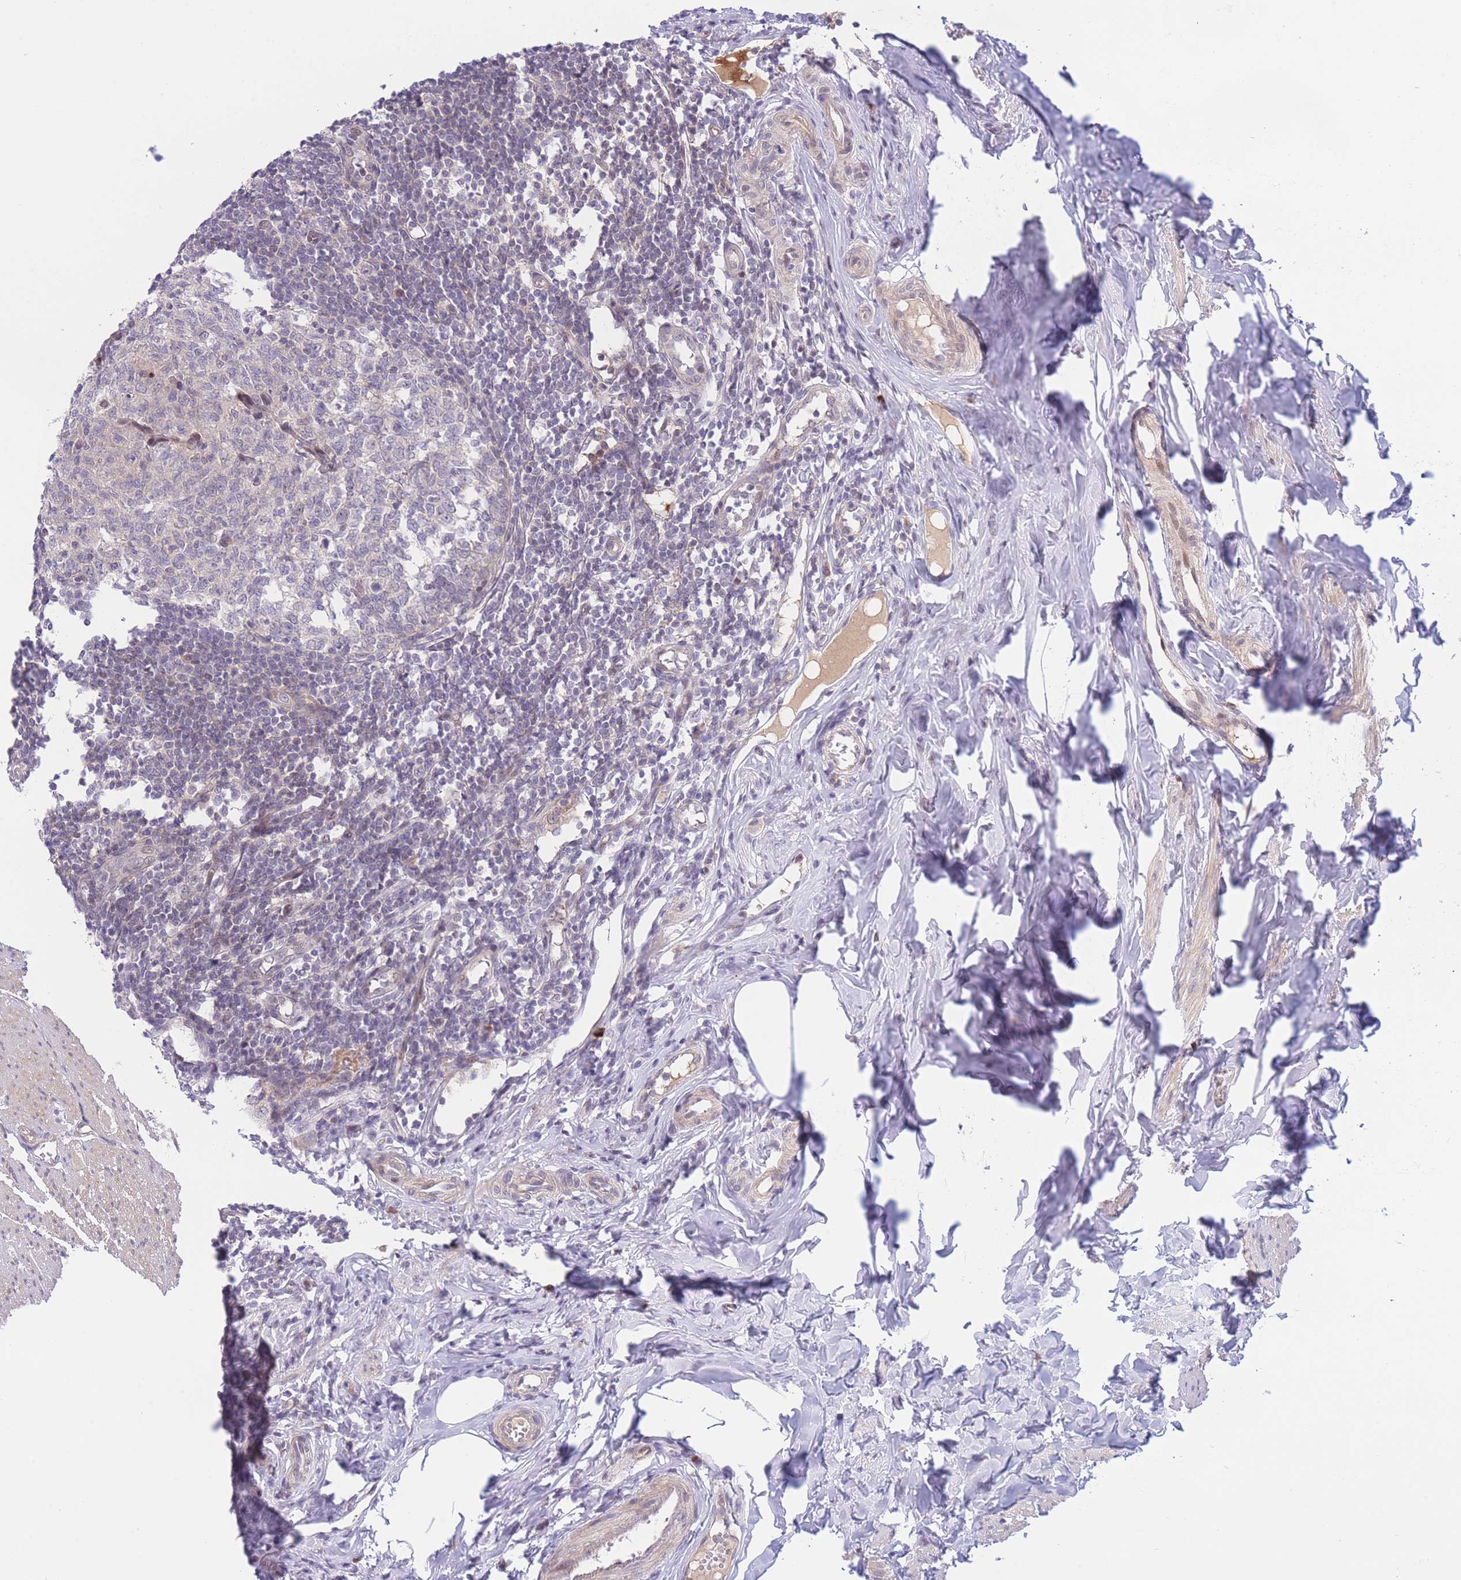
{"staining": {"intensity": "weak", "quantity": ">75%", "location": "cytoplasmic/membranous"}, "tissue": "appendix", "cell_type": "Glandular cells", "image_type": "normal", "snomed": [{"axis": "morphology", "description": "Normal tissue, NOS"}, {"axis": "topography", "description": "Appendix"}], "caption": "Immunohistochemical staining of unremarkable appendix shows weak cytoplasmic/membranous protein staining in about >75% of glandular cells.", "gene": "CDC25B", "patient": {"sex": "female", "age": 33}}